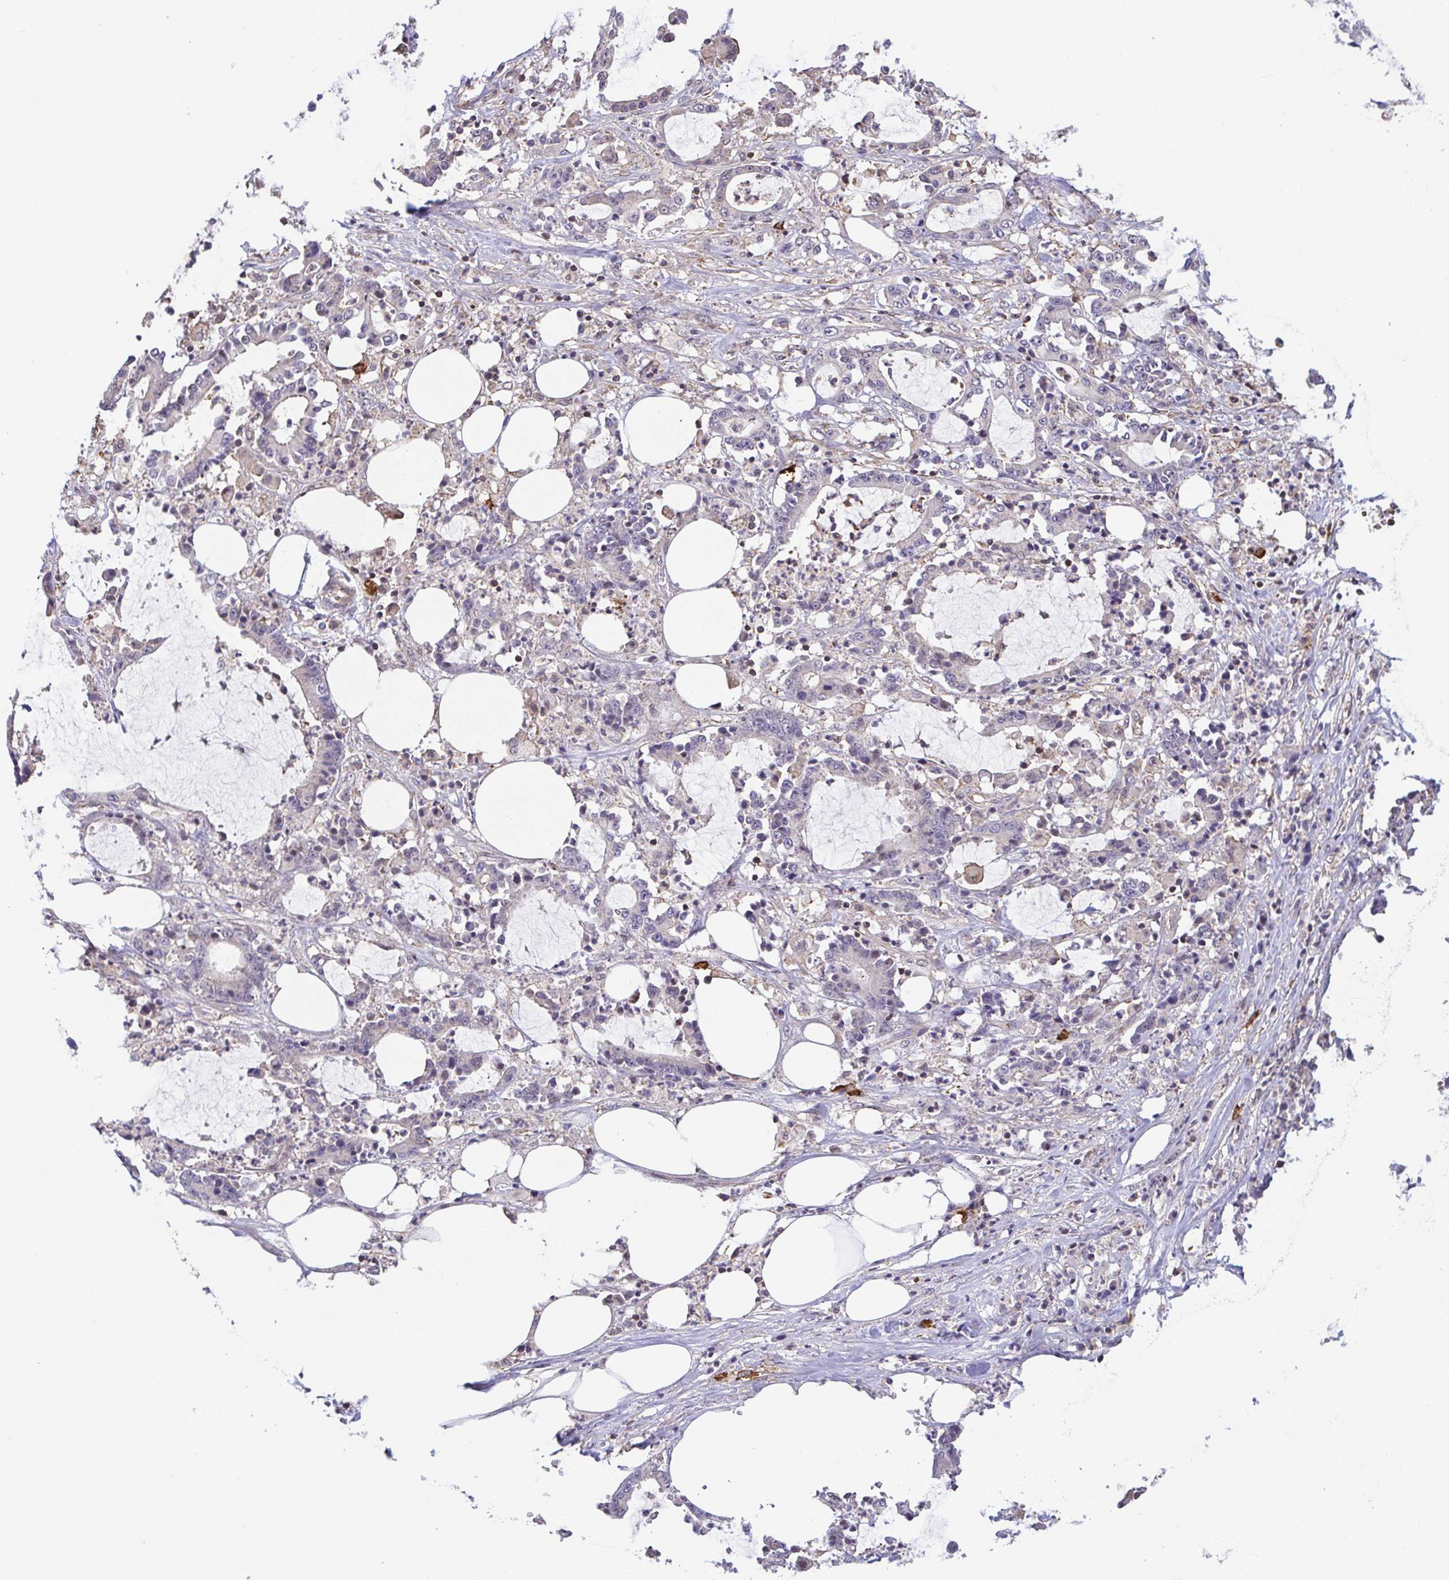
{"staining": {"intensity": "negative", "quantity": "none", "location": "none"}, "tissue": "stomach cancer", "cell_type": "Tumor cells", "image_type": "cancer", "snomed": [{"axis": "morphology", "description": "Adenocarcinoma, NOS"}, {"axis": "topography", "description": "Stomach, upper"}], "caption": "Tumor cells are negative for protein expression in human stomach adenocarcinoma.", "gene": "PREPL", "patient": {"sex": "male", "age": 68}}